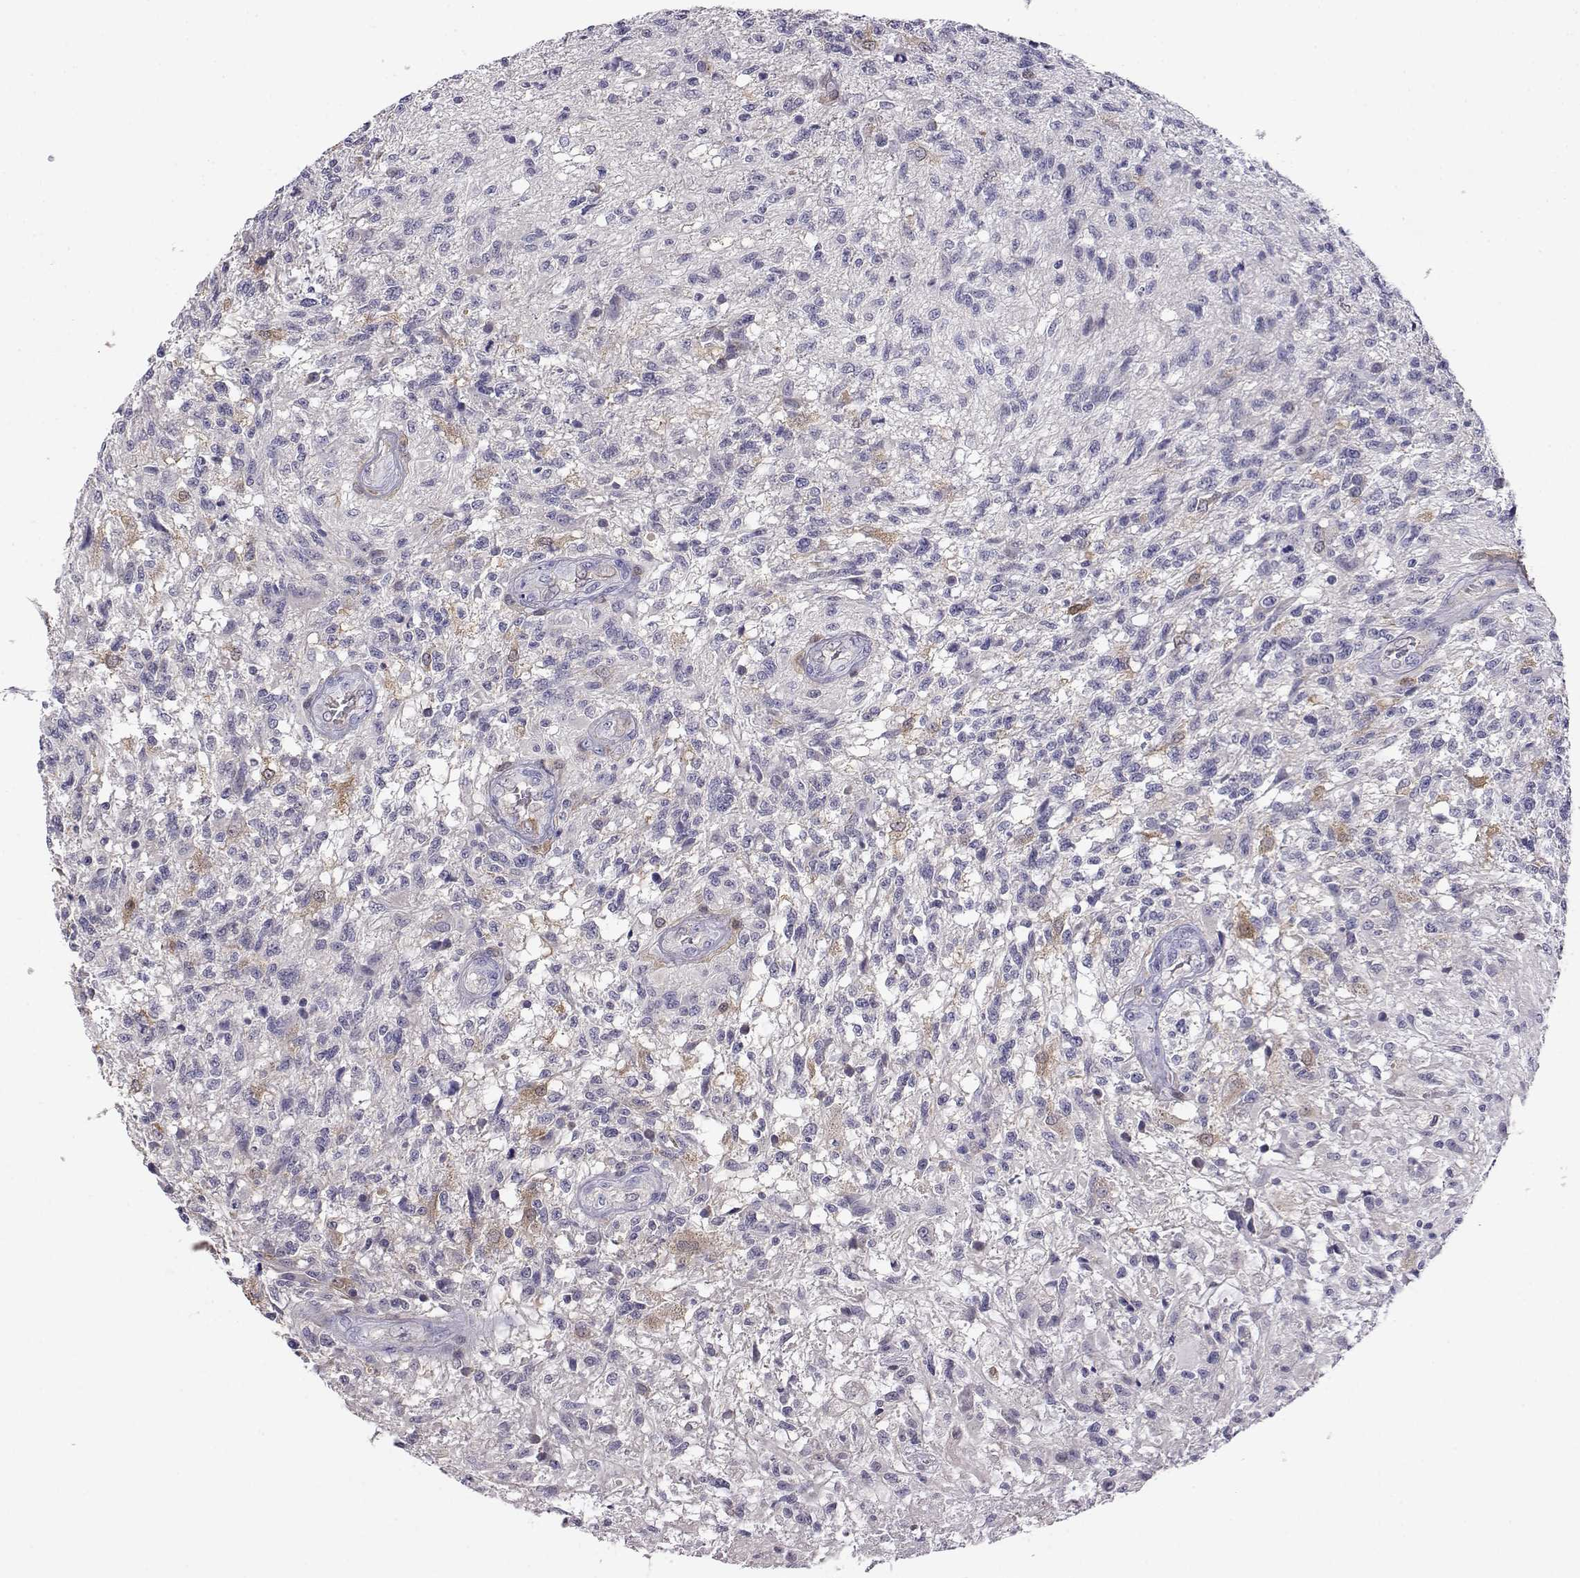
{"staining": {"intensity": "weak", "quantity": "<25%", "location": "cytoplasmic/membranous"}, "tissue": "glioma", "cell_type": "Tumor cells", "image_type": "cancer", "snomed": [{"axis": "morphology", "description": "Glioma, malignant, High grade"}, {"axis": "topography", "description": "Brain"}], "caption": "Tumor cells show no significant staining in glioma.", "gene": "AKR1B1", "patient": {"sex": "male", "age": 56}}